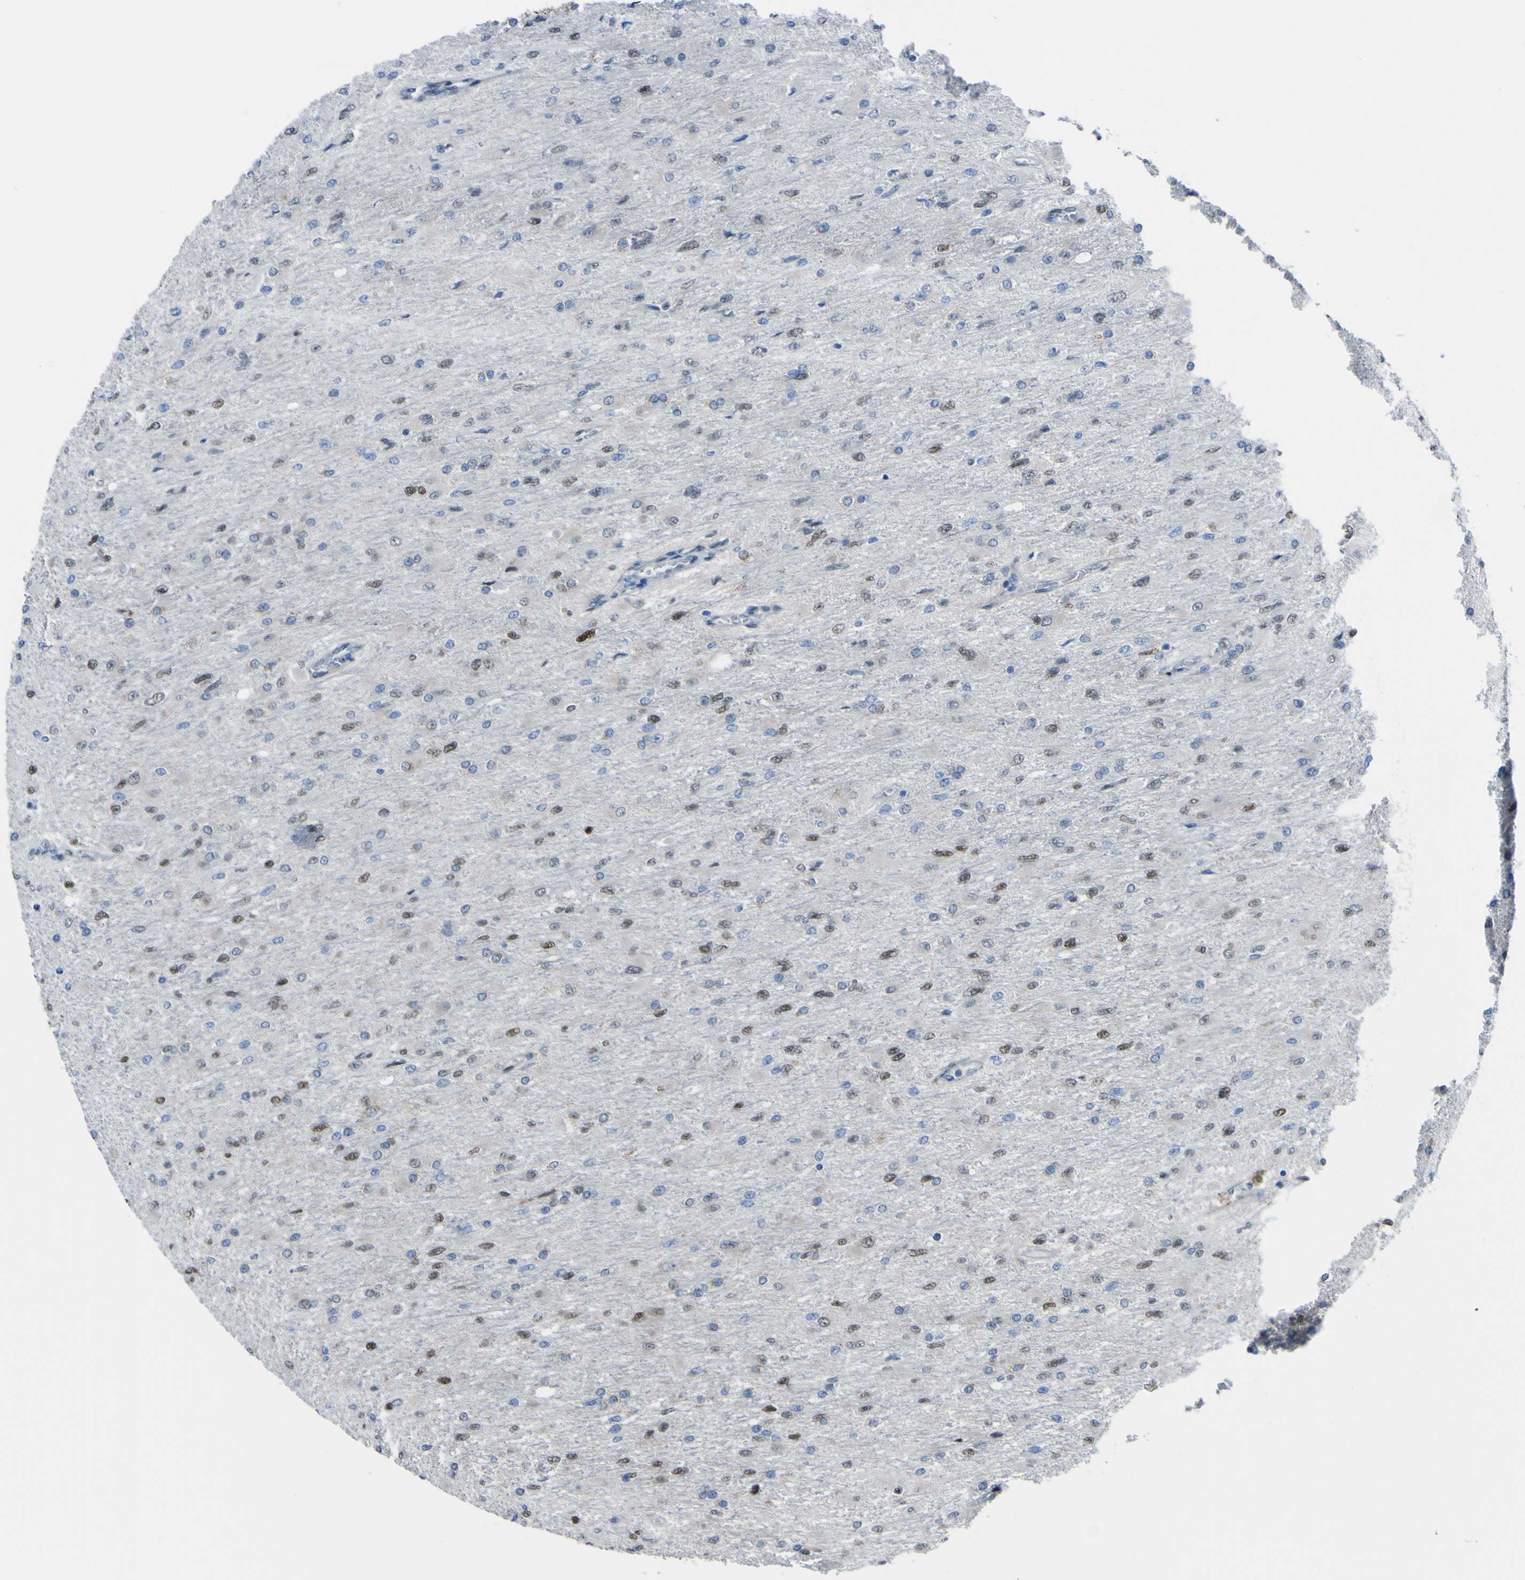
{"staining": {"intensity": "weak", "quantity": "<25%", "location": "nuclear"}, "tissue": "glioma", "cell_type": "Tumor cells", "image_type": "cancer", "snomed": [{"axis": "morphology", "description": "Glioma, malignant, High grade"}, {"axis": "topography", "description": "Cerebral cortex"}], "caption": "This photomicrograph is of glioma stained with immunohistochemistry (IHC) to label a protein in brown with the nuclei are counter-stained blue. There is no positivity in tumor cells.", "gene": "LRRN1", "patient": {"sex": "female", "age": 36}}